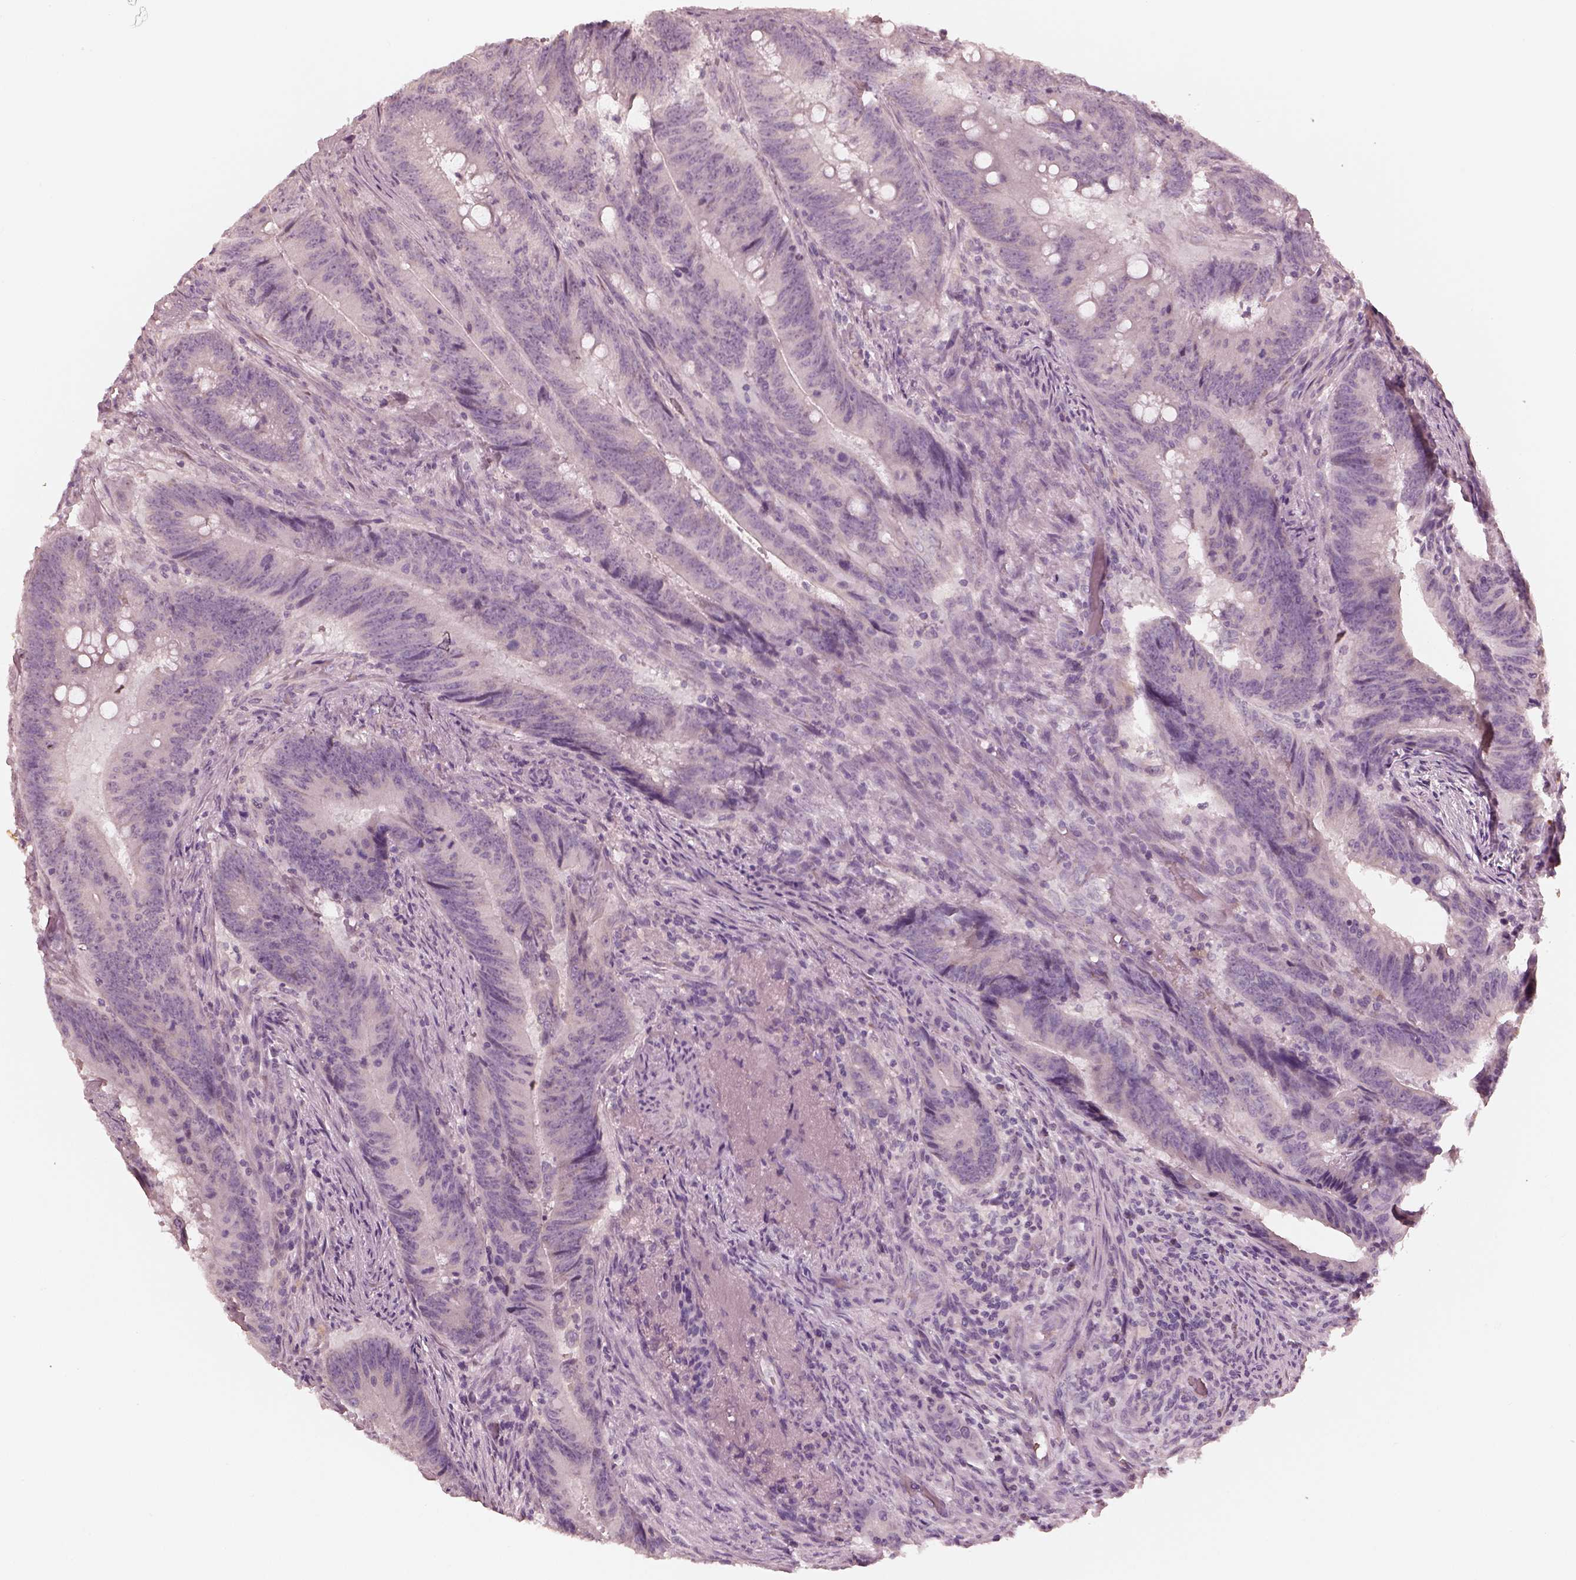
{"staining": {"intensity": "negative", "quantity": "none", "location": "none"}, "tissue": "colorectal cancer", "cell_type": "Tumor cells", "image_type": "cancer", "snomed": [{"axis": "morphology", "description": "Adenocarcinoma, NOS"}, {"axis": "topography", "description": "Colon"}], "caption": "Tumor cells show no significant protein expression in colorectal cancer.", "gene": "ANKLE1", "patient": {"sex": "female", "age": 87}}